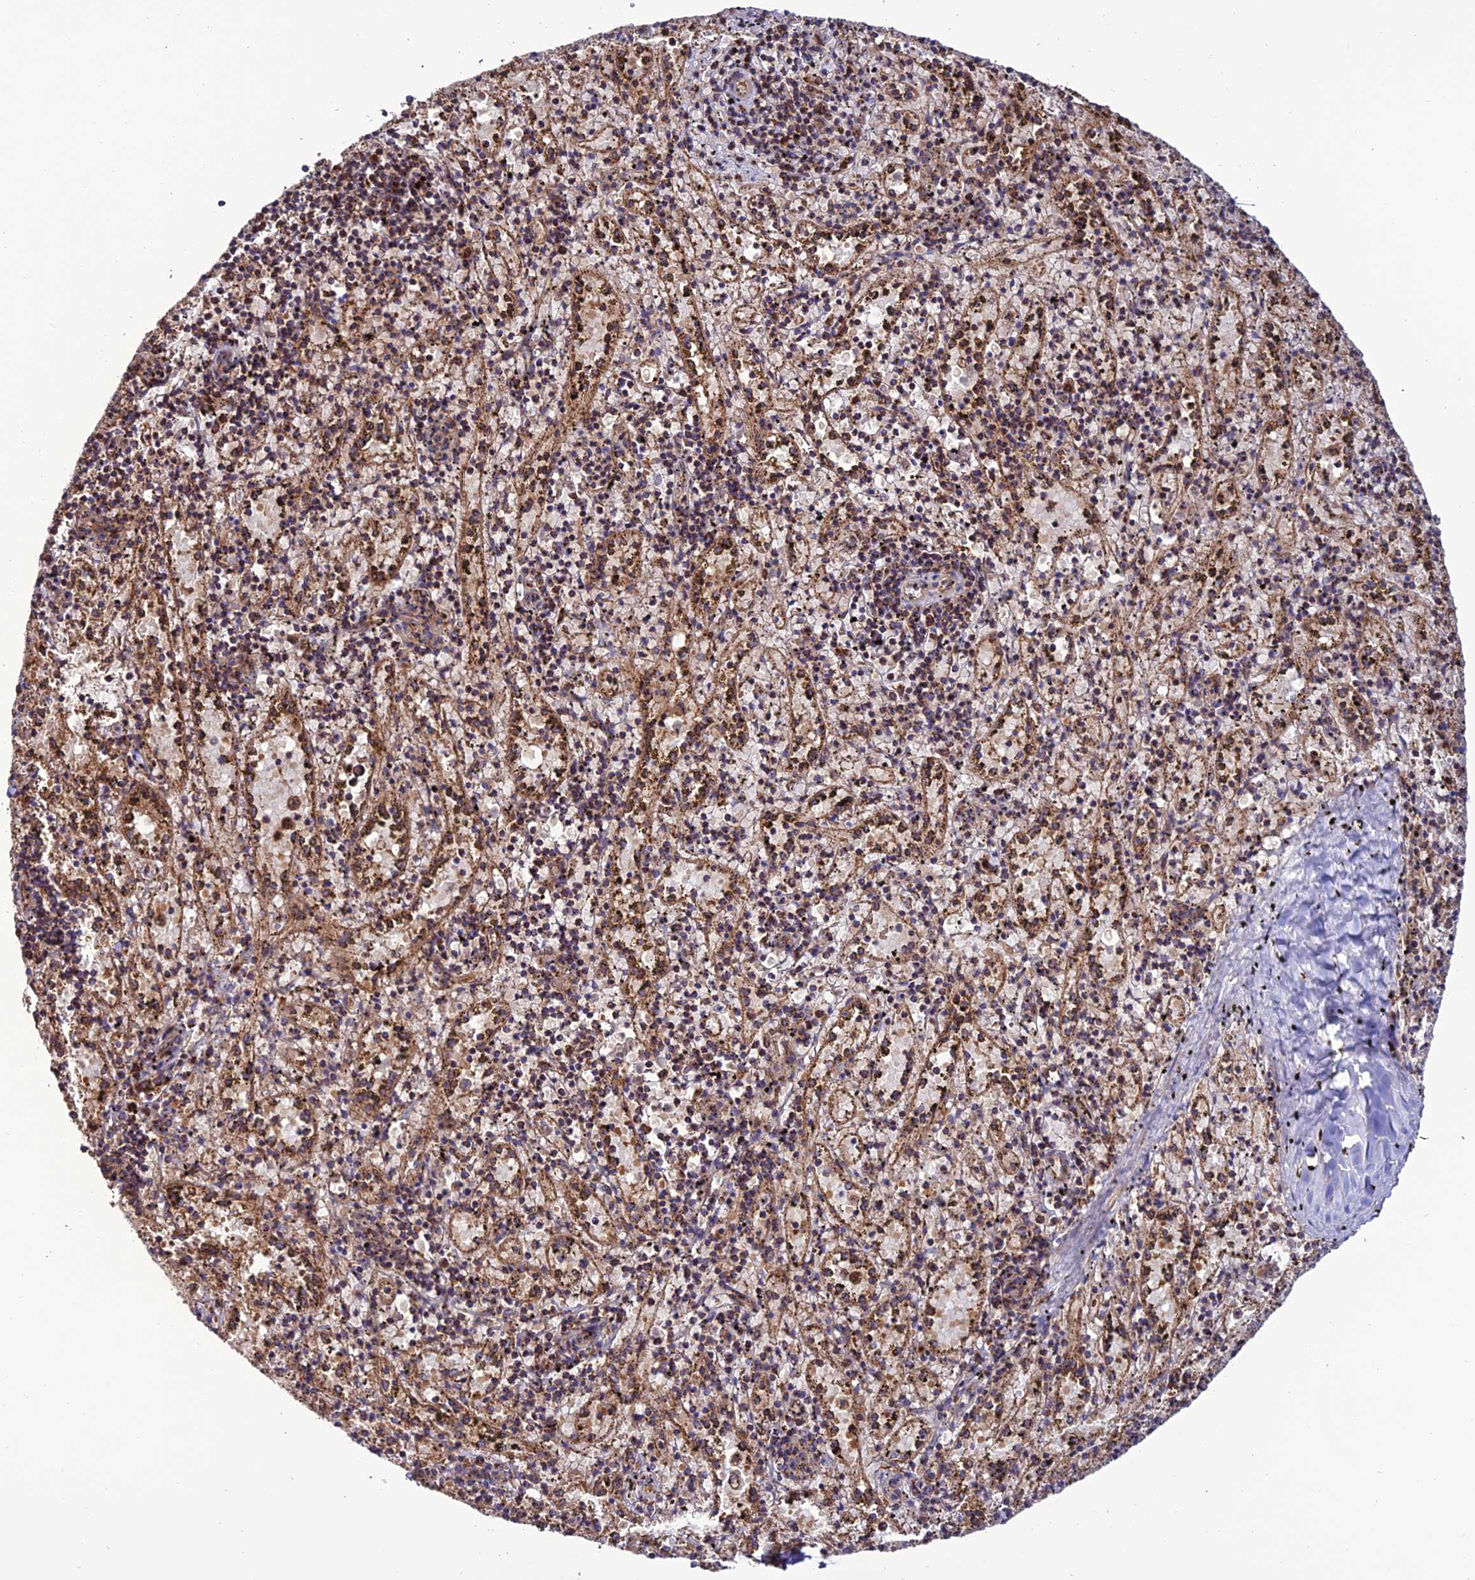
{"staining": {"intensity": "weak", "quantity": "25%-75%", "location": "cytoplasmic/membranous"}, "tissue": "spleen", "cell_type": "Cells in red pulp", "image_type": "normal", "snomed": [{"axis": "morphology", "description": "Normal tissue, NOS"}, {"axis": "topography", "description": "Spleen"}], "caption": "This micrograph exhibits immunohistochemistry (IHC) staining of normal human spleen, with low weak cytoplasmic/membranous expression in approximately 25%-75% of cells in red pulp.", "gene": "MRPS9", "patient": {"sex": "male", "age": 11}}